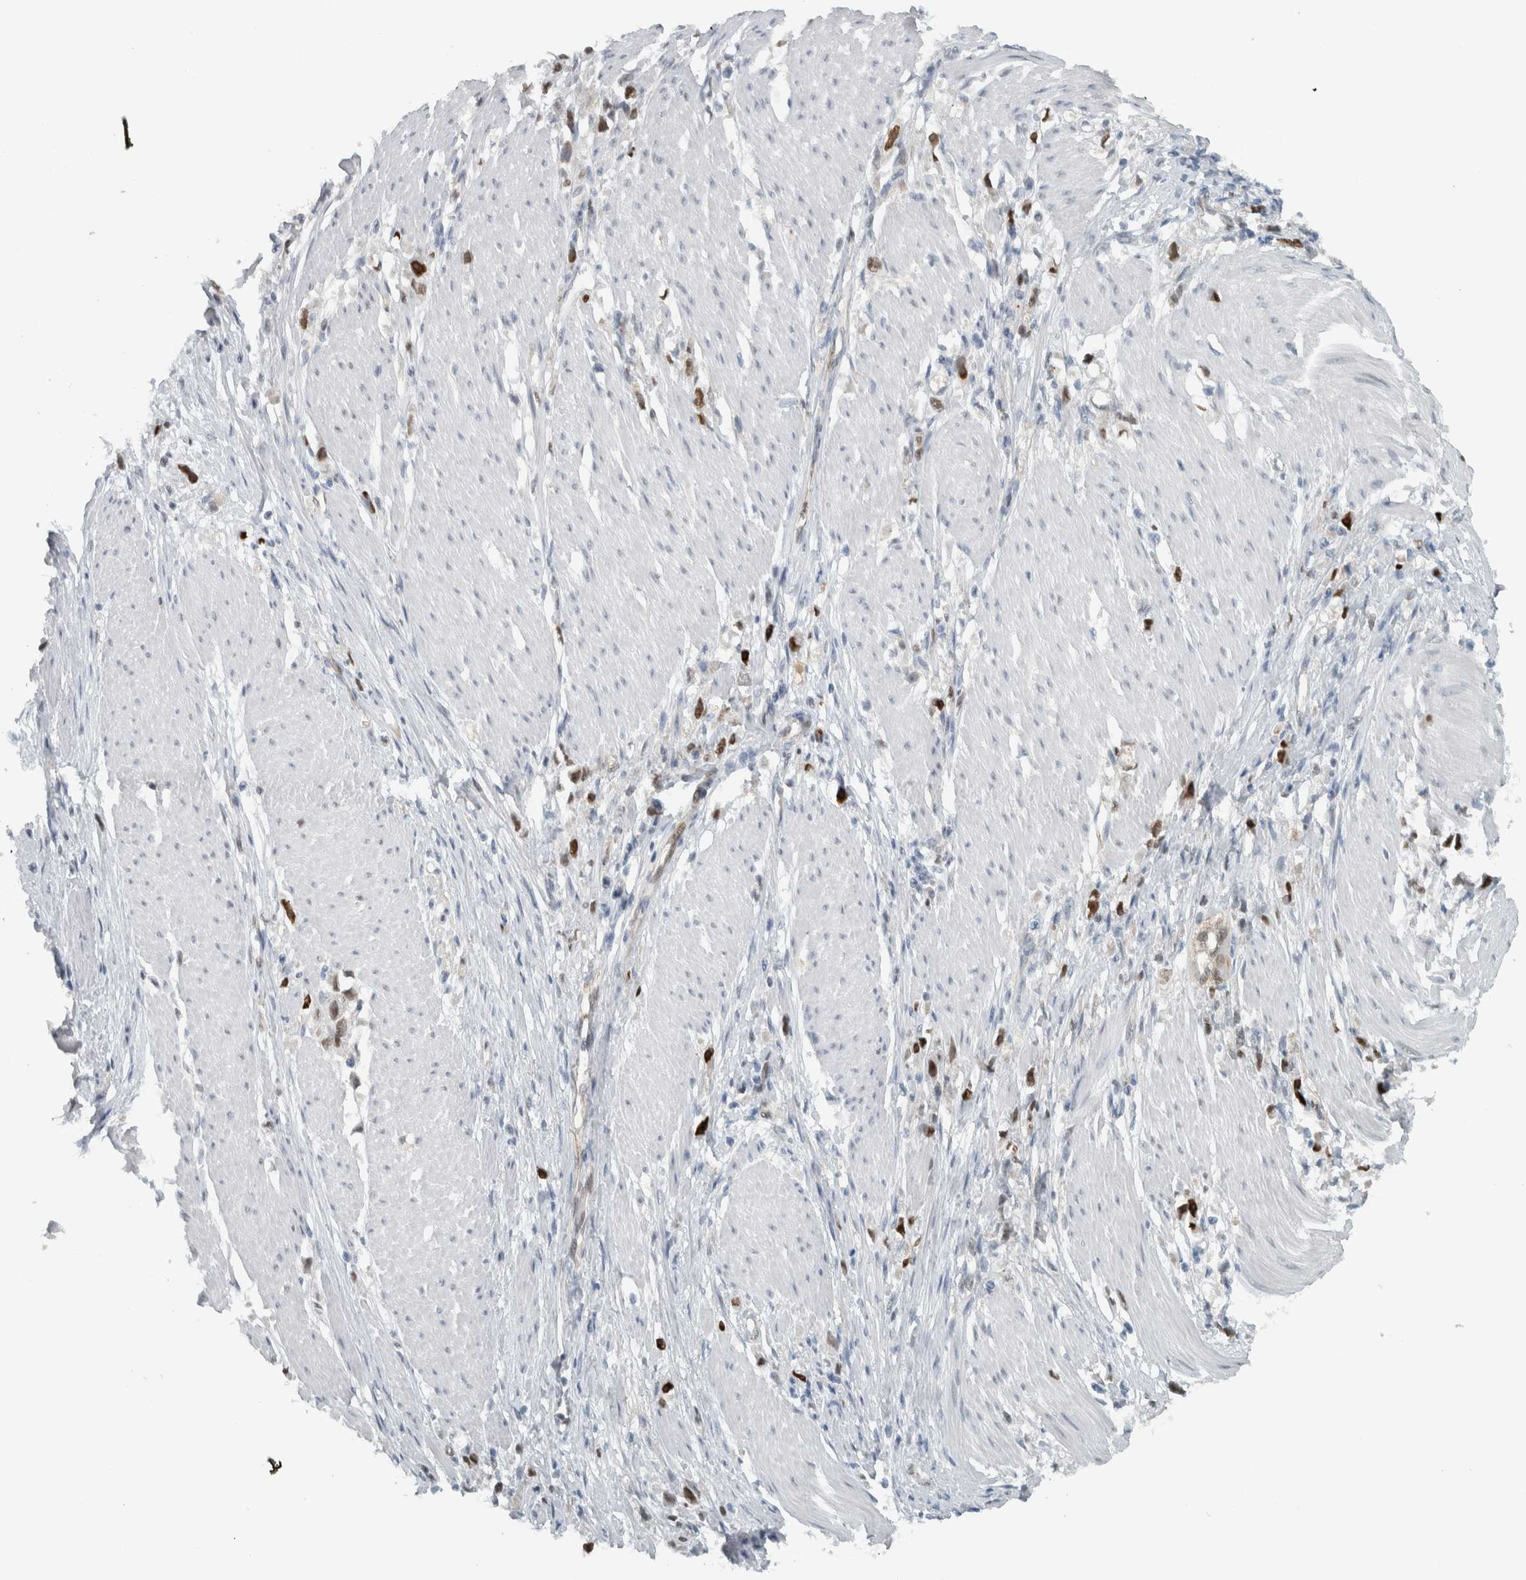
{"staining": {"intensity": "strong", "quantity": "25%-75%", "location": "cytoplasmic/membranous,nuclear"}, "tissue": "stomach cancer", "cell_type": "Tumor cells", "image_type": "cancer", "snomed": [{"axis": "morphology", "description": "Adenocarcinoma, NOS"}, {"axis": "topography", "description": "Stomach"}], "caption": "Brown immunohistochemical staining in stomach cancer reveals strong cytoplasmic/membranous and nuclear staining in about 25%-75% of tumor cells.", "gene": "ADPRM", "patient": {"sex": "female", "age": 59}}